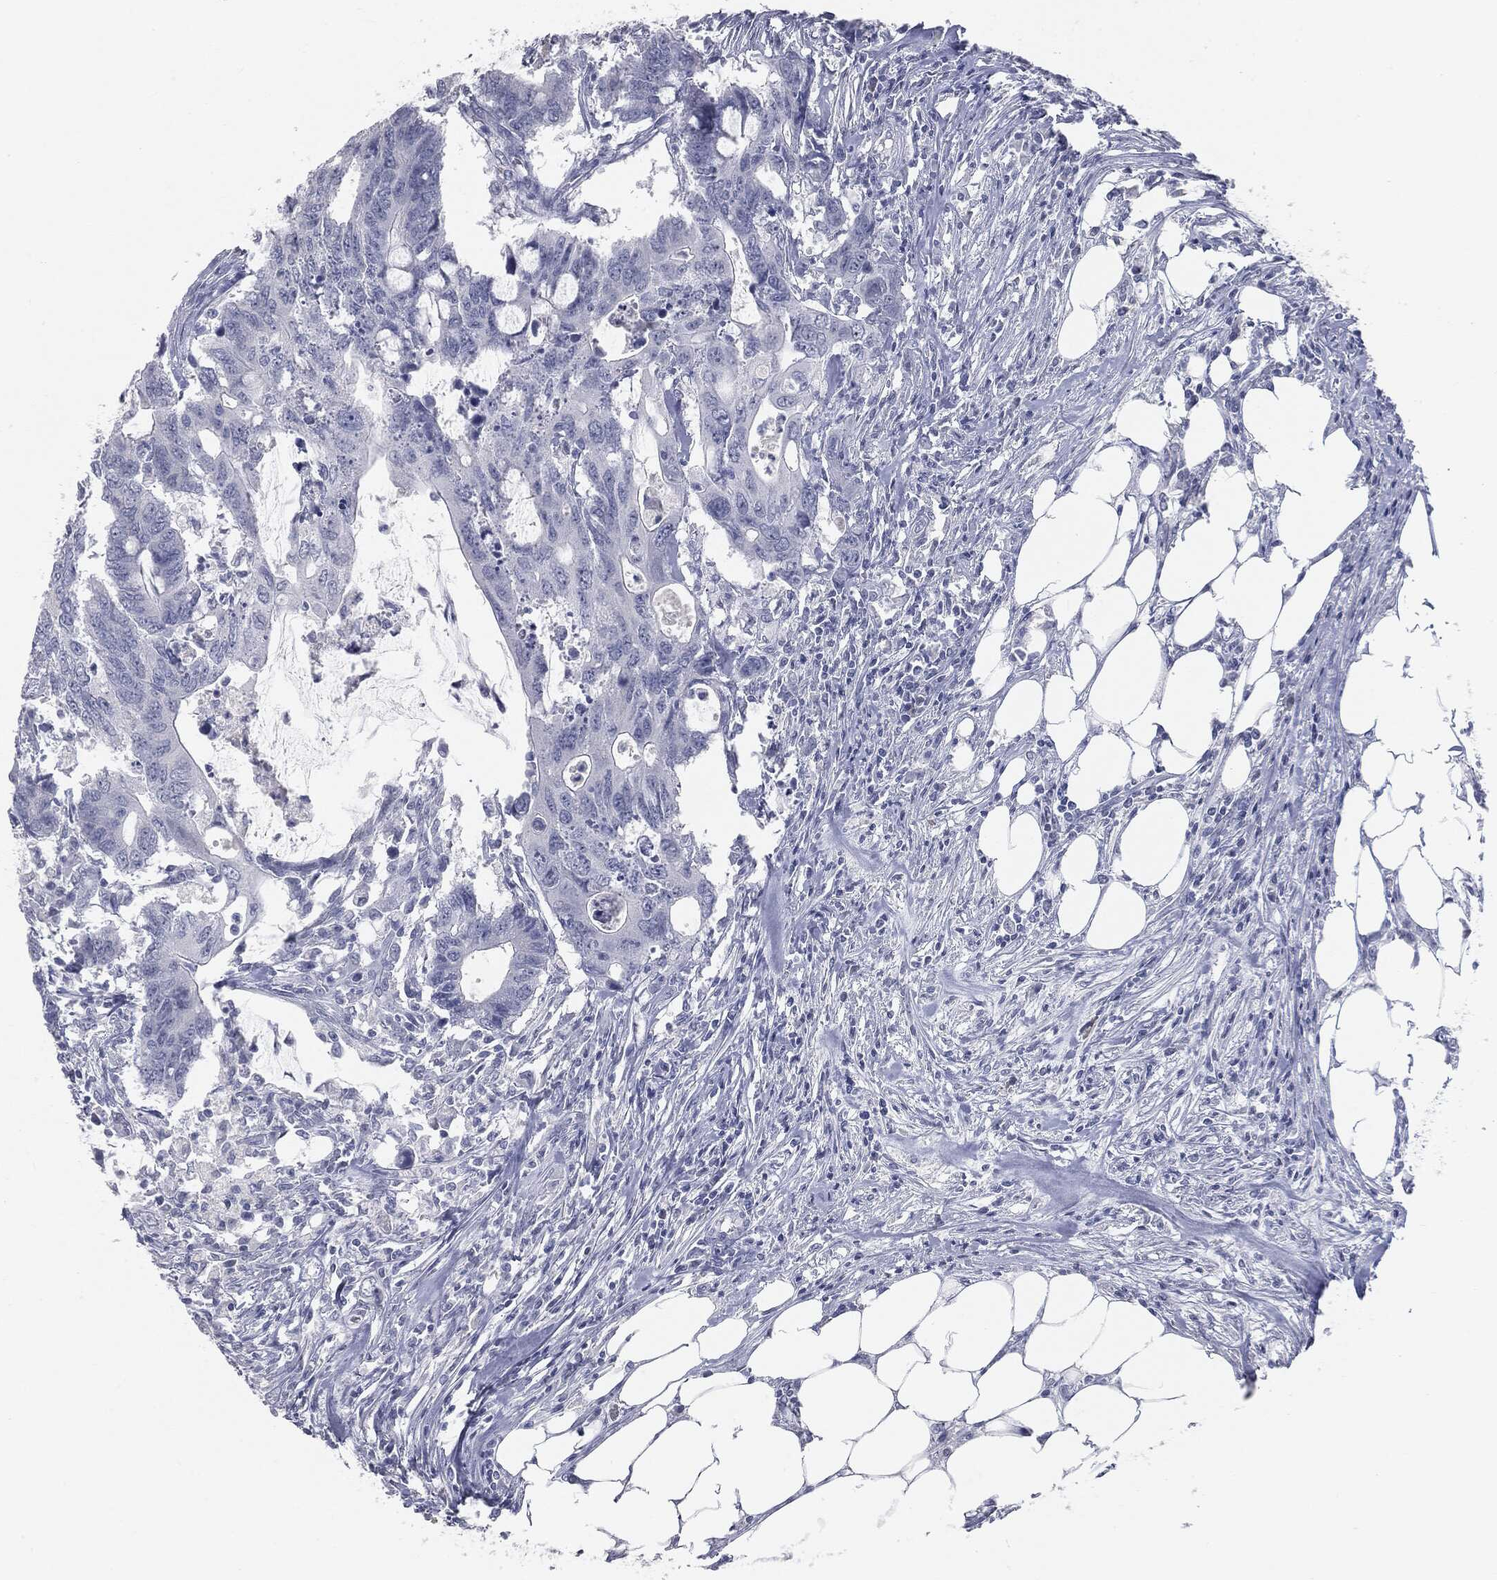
{"staining": {"intensity": "negative", "quantity": "none", "location": "none"}, "tissue": "colorectal cancer", "cell_type": "Tumor cells", "image_type": "cancer", "snomed": [{"axis": "morphology", "description": "Adenocarcinoma, NOS"}, {"axis": "topography", "description": "Colon"}], "caption": "Immunohistochemical staining of colorectal adenocarcinoma displays no significant expression in tumor cells. Nuclei are stained in blue.", "gene": "PRAME", "patient": {"sex": "male", "age": 71}}